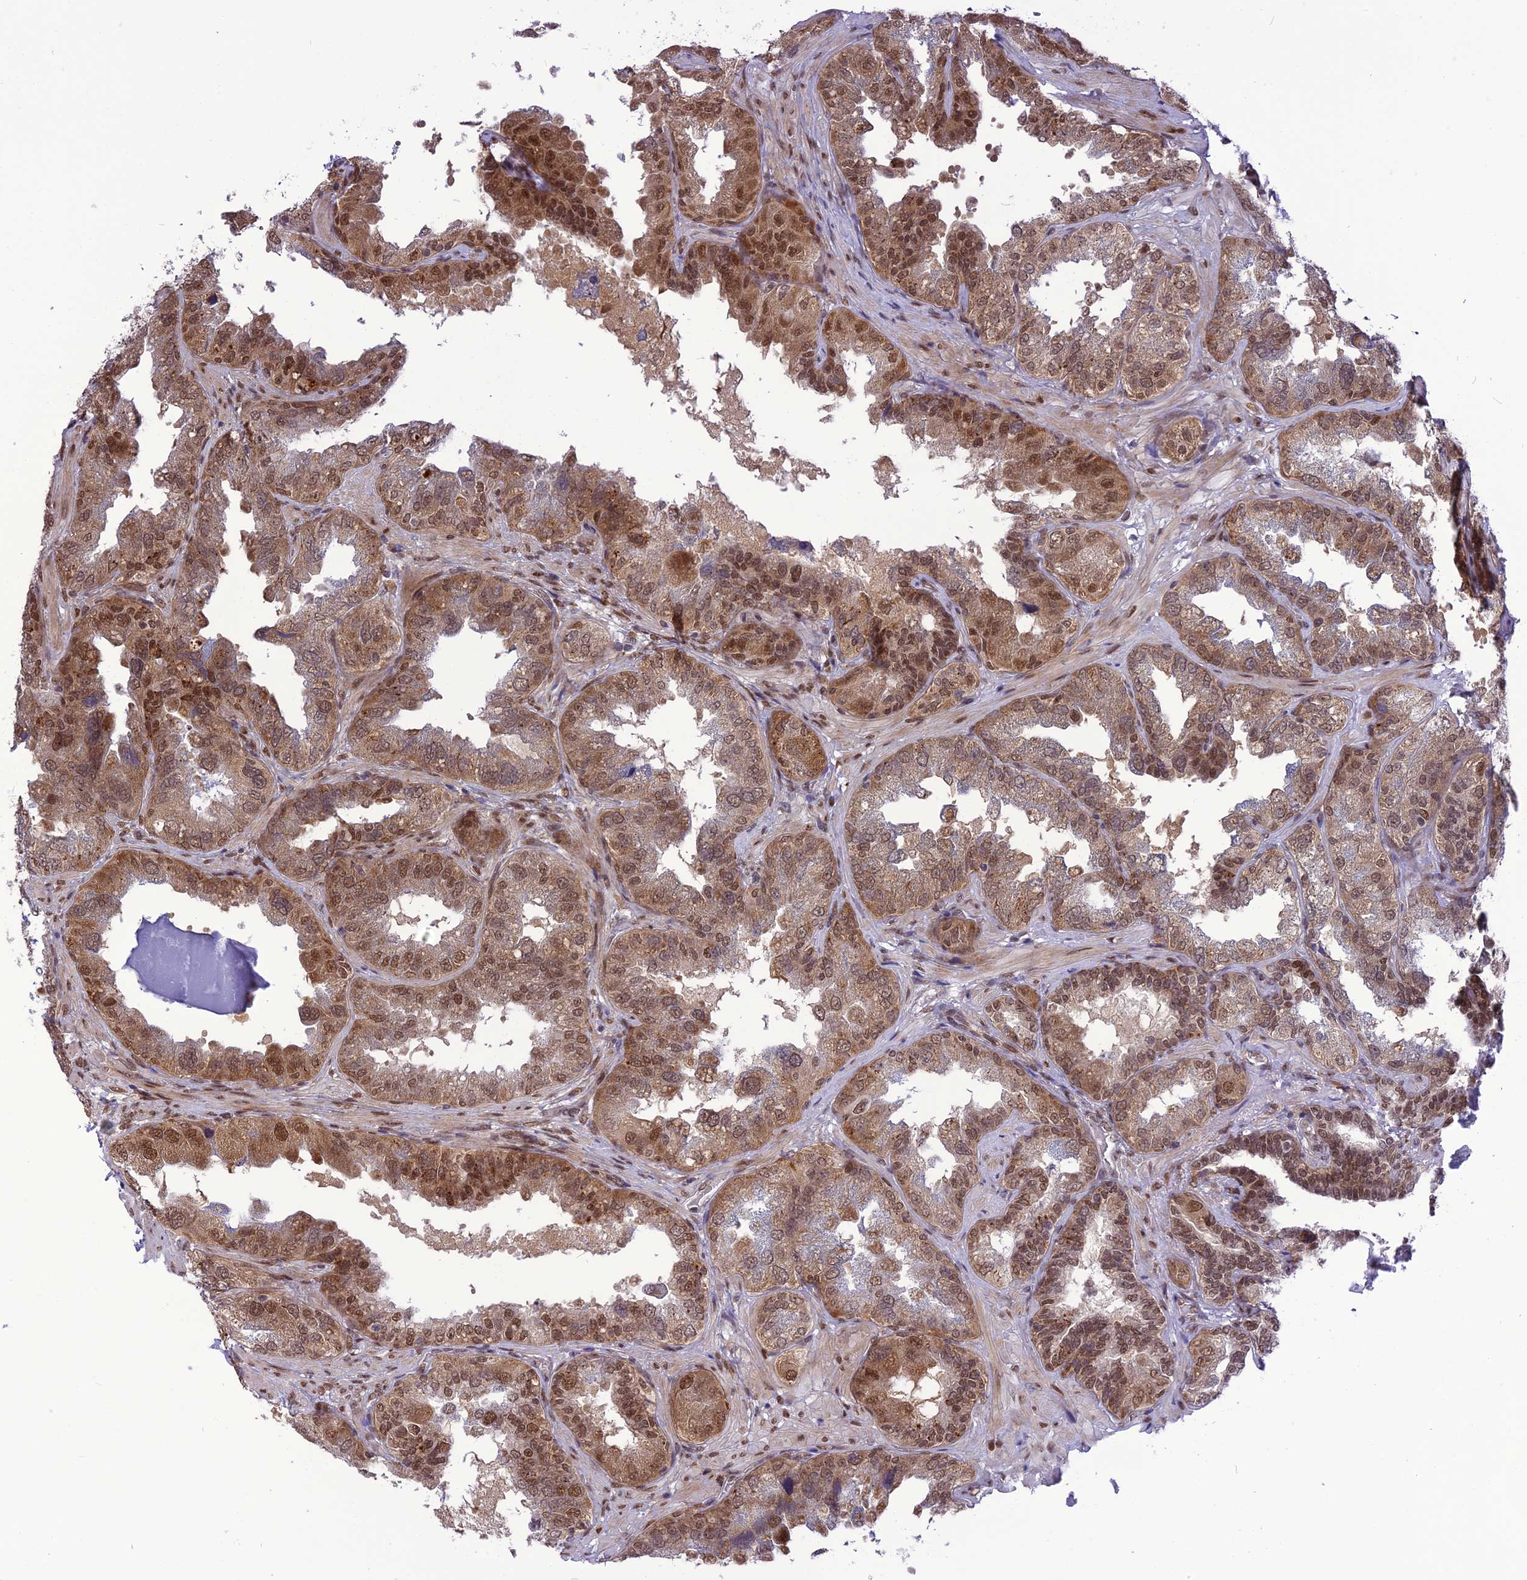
{"staining": {"intensity": "moderate", "quantity": ">75%", "location": "cytoplasmic/membranous,nuclear"}, "tissue": "seminal vesicle", "cell_type": "Glandular cells", "image_type": "normal", "snomed": [{"axis": "morphology", "description": "Normal tissue, NOS"}, {"axis": "topography", "description": "Seminal veicle"}, {"axis": "topography", "description": "Peripheral nerve tissue"}], "caption": "This micrograph displays immunohistochemistry (IHC) staining of normal human seminal vesicle, with medium moderate cytoplasmic/membranous,nuclear expression in approximately >75% of glandular cells.", "gene": "RTRAF", "patient": {"sex": "male", "age": 63}}